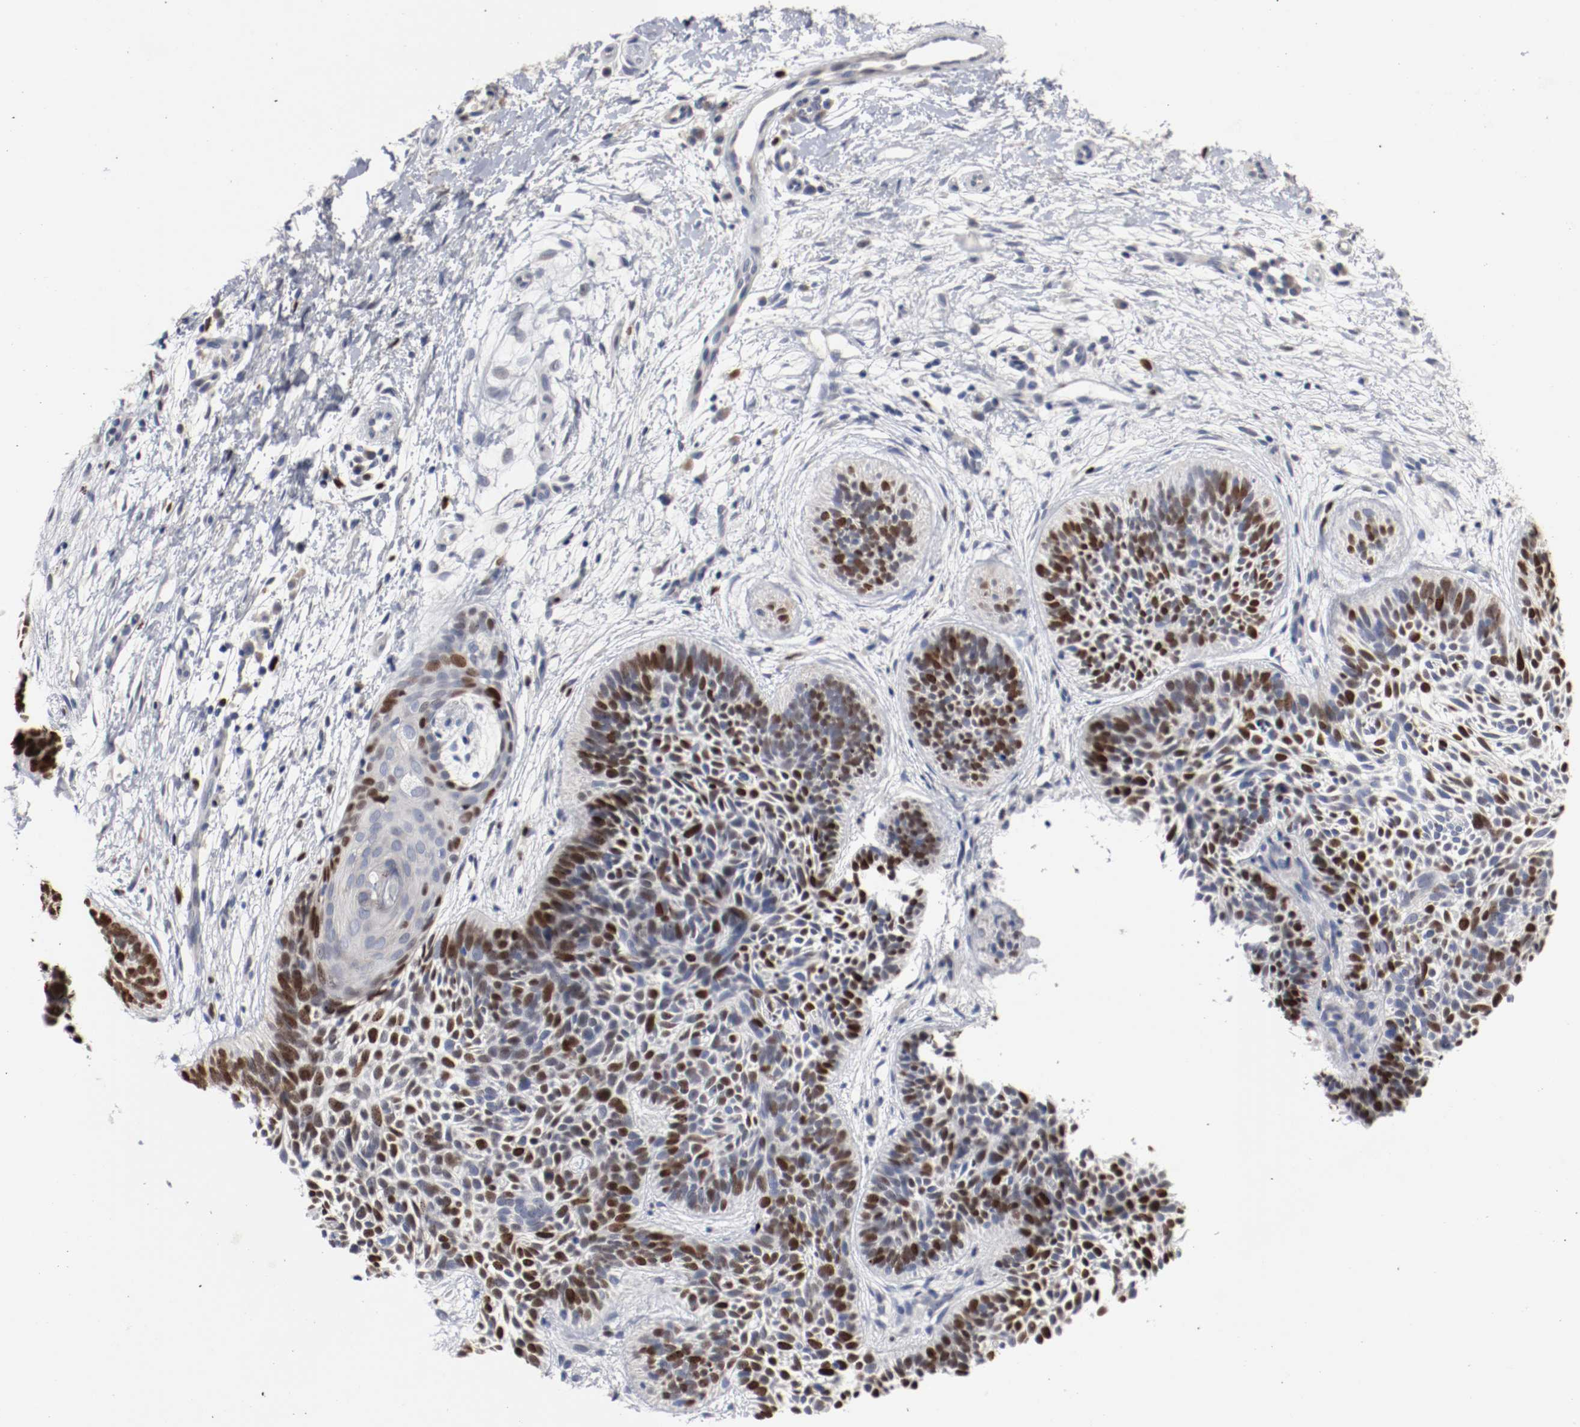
{"staining": {"intensity": "moderate", "quantity": "25%-75%", "location": "nuclear"}, "tissue": "skin cancer", "cell_type": "Tumor cells", "image_type": "cancer", "snomed": [{"axis": "morphology", "description": "Basal cell carcinoma"}, {"axis": "topography", "description": "Skin"}], "caption": "Immunohistochemical staining of skin cancer displays medium levels of moderate nuclear staining in about 25%-75% of tumor cells.", "gene": "MCM6", "patient": {"sex": "female", "age": 79}}